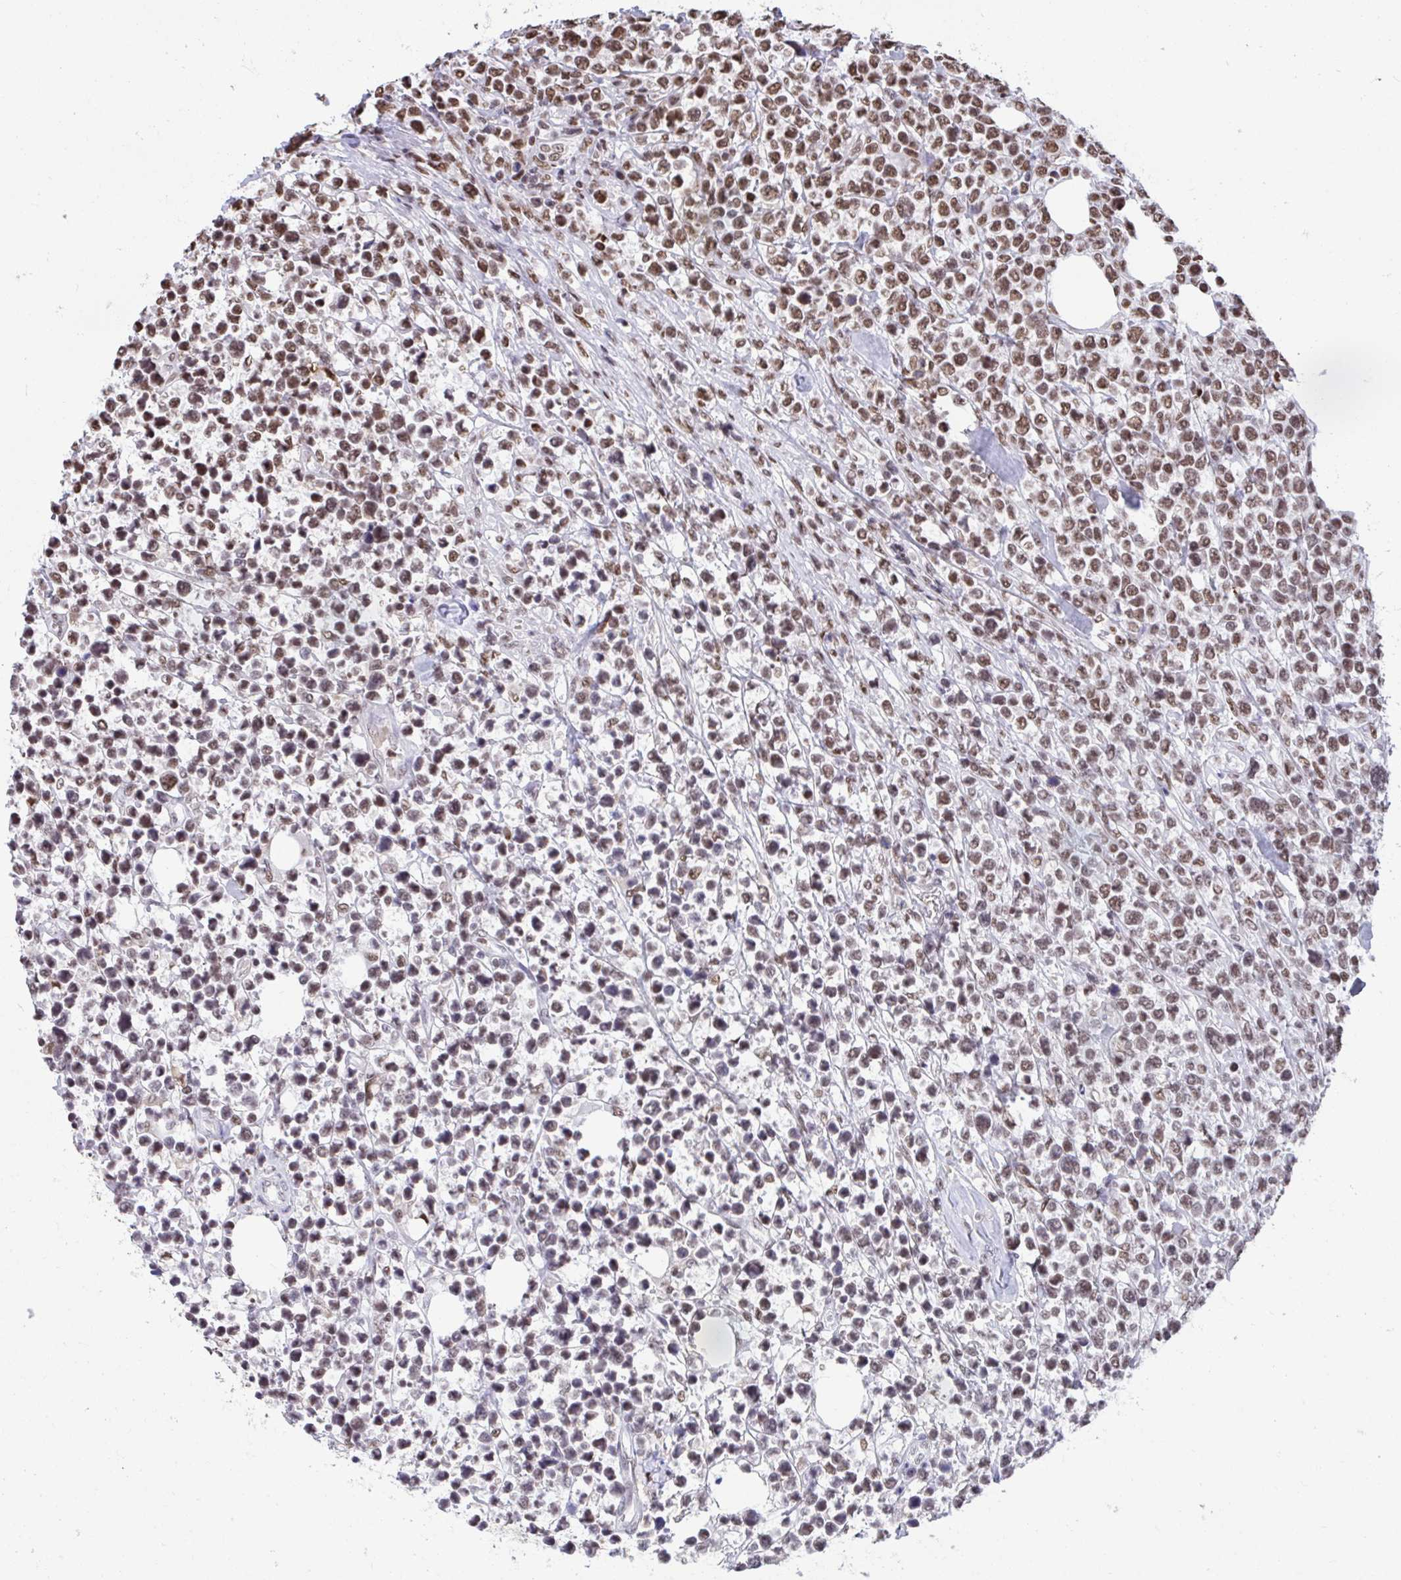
{"staining": {"intensity": "moderate", "quantity": ">75%", "location": "nuclear"}, "tissue": "lymphoma", "cell_type": "Tumor cells", "image_type": "cancer", "snomed": [{"axis": "morphology", "description": "Malignant lymphoma, non-Hodgkin's type, High grade"}, {"axis": "topography", "description": "Soft tissue"}], "caption": "This micrograph reveals immunohistochemistry staining of human lymphoma, with medium moderate nuclear expression in approximately >75% of tumor cells.", "gene": "HNRNPDL", "patient": {"sex": "female", "age": 56}}